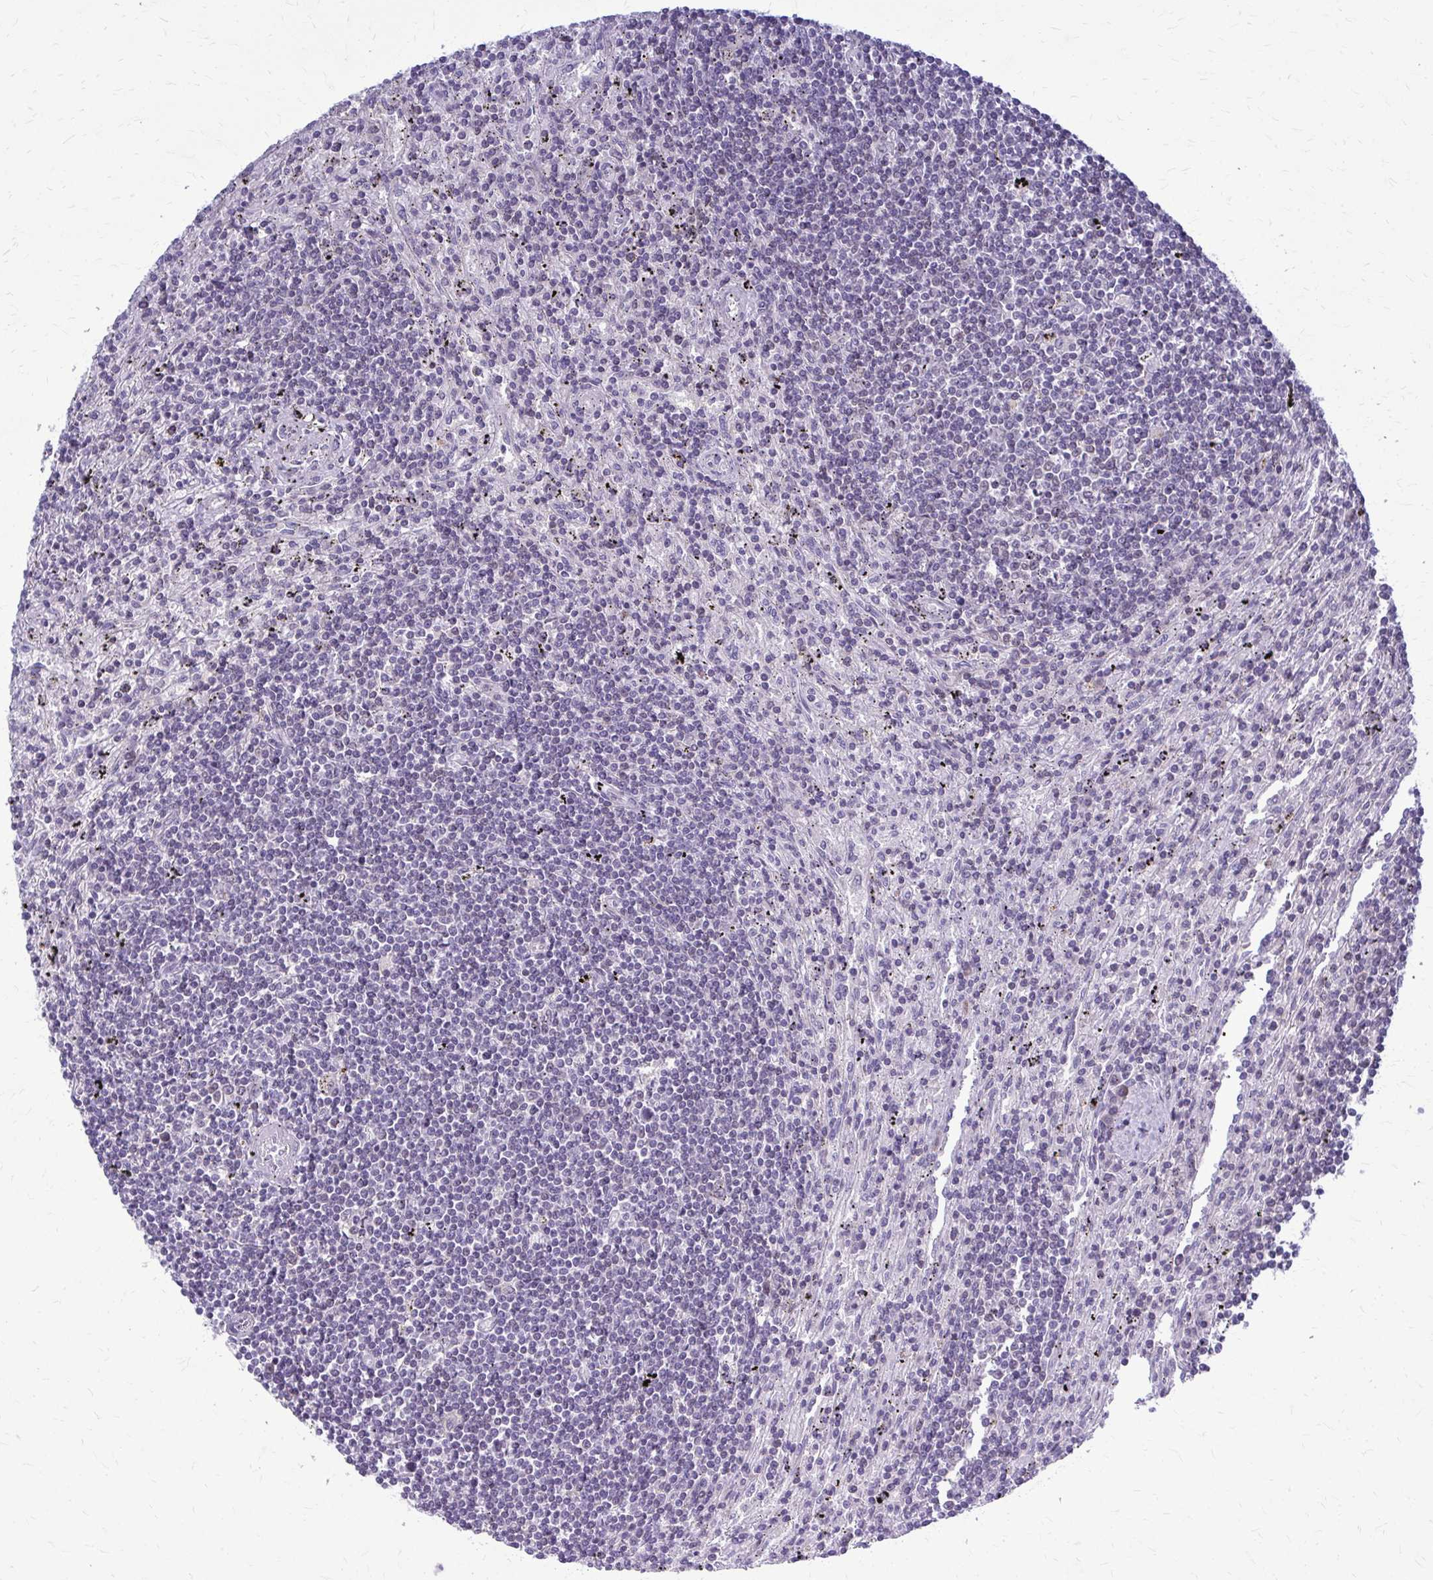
{"staining": {"intensity": "negative", "quantity": "none", "location": "none"}, "tissue": "lymphoma", "cell_type": "Tumor cells", "image_type": "cancer", "snomed": [{"axis": "morphology", "description": "Malignant lymphoma, non-Hodgkin's type, Low grade"}, {"axis": "topography", "description": "Spleen"}], "caption": "High magnification brightfield microscopy of malignant lymphoma, non-Hodgkin's type (low-grade) stained with DAB (brown) and counterstained with hematoxylin (blue): tumor cells show no significant positivity.", "gene": "MCRIP2", "patient": {"sex": "male", "age": 76}}